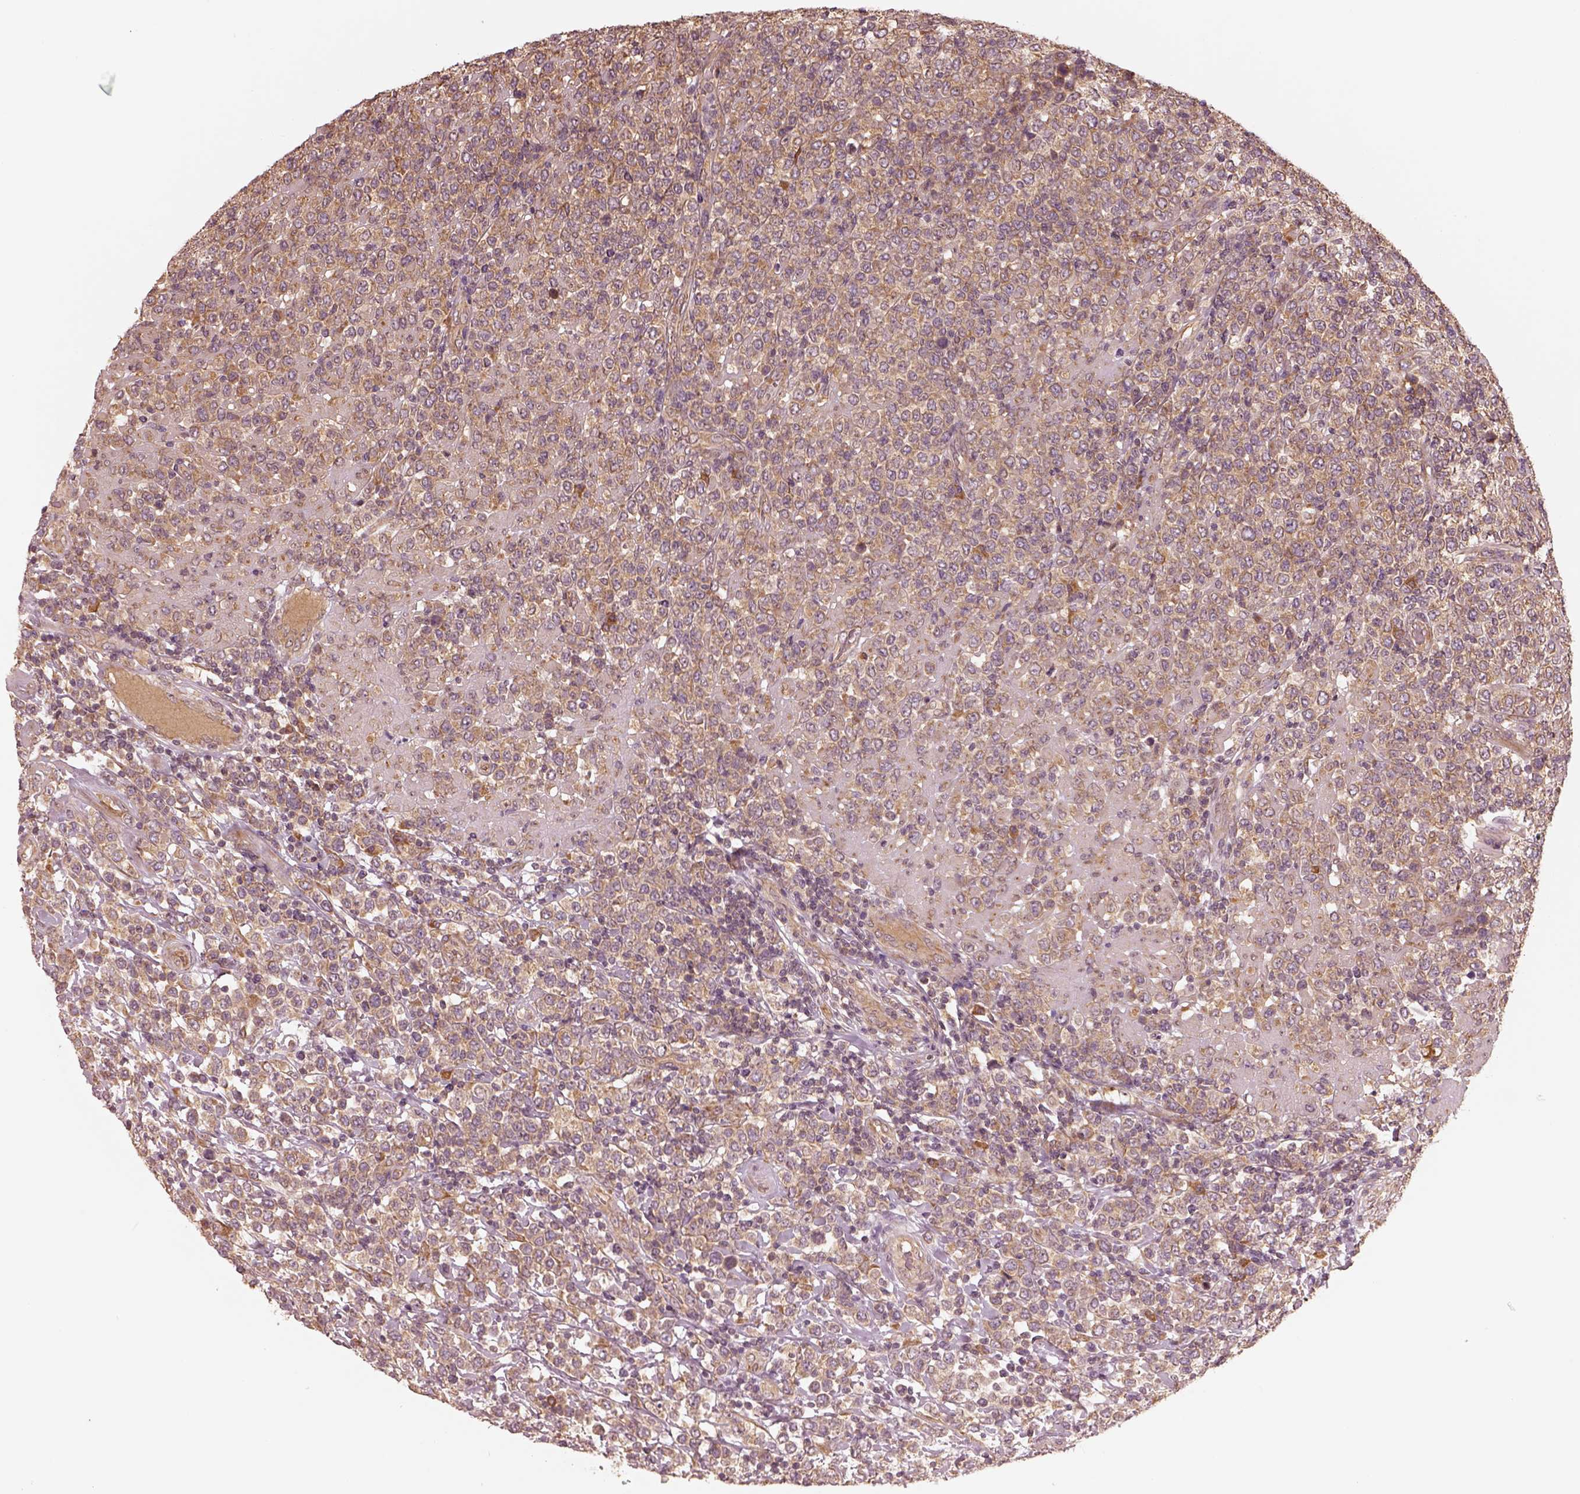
{"staining": {"intensity": "weak", "quantity": ">75%", "location": "cytoplasmic/membranous"}, "tissue": "lymphoma", "cell_type": "Tumor cells", "image_type": "cancer", "snomed": [{"axis": "morphology", "description": "Malignant lymphoma, non-Hodgkin's type, High grade"}, {"axis": "topography", "description": "Soft tissue"}], "caption": "High-grade malignant lymphoma, non-Hodgkin's type stained with a protein marker exhibits weak staining in tumor cells.", "gene": "RPS5", "patient": {"sex": "female", "age": 56}}